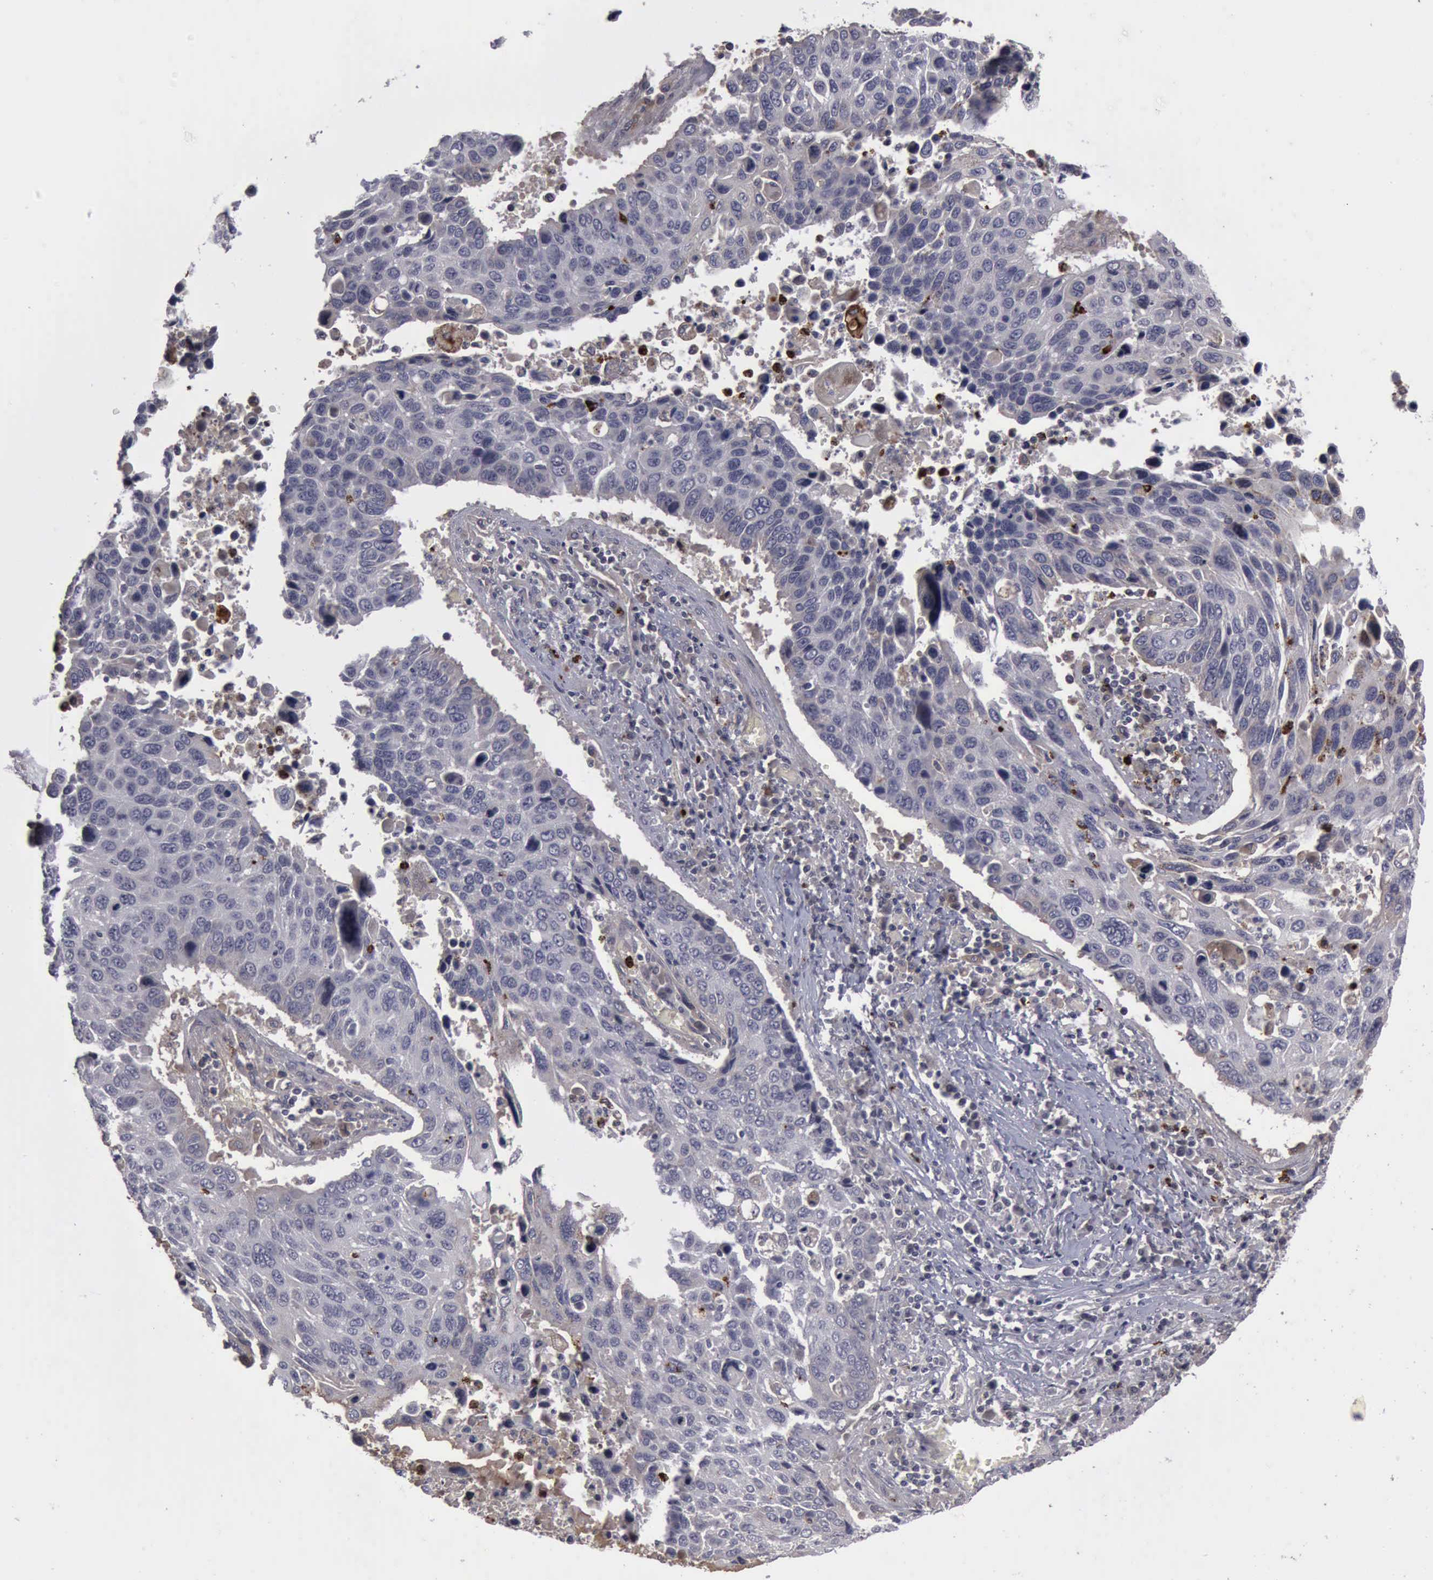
{"staining": {"intensity": "negative", "quantity": "none", "location": "none"}, "tissue": "lung cancer", "cell_type": "Tumor cells", "image_type": "cancer", "snomed": [{"axis": "morphology", "description": "Squamous cell carcinoma, NOS"}, {"axis": "topography", "description": "Lymph node"}, {"axis": "topography", "description": "Lung"}], "caption": "Lung cancer was stained to show a protein in brown. There is no significant staining in tumor cells.", "gene": "MMP9", "patient": {"sex": "male", "age": 74}}